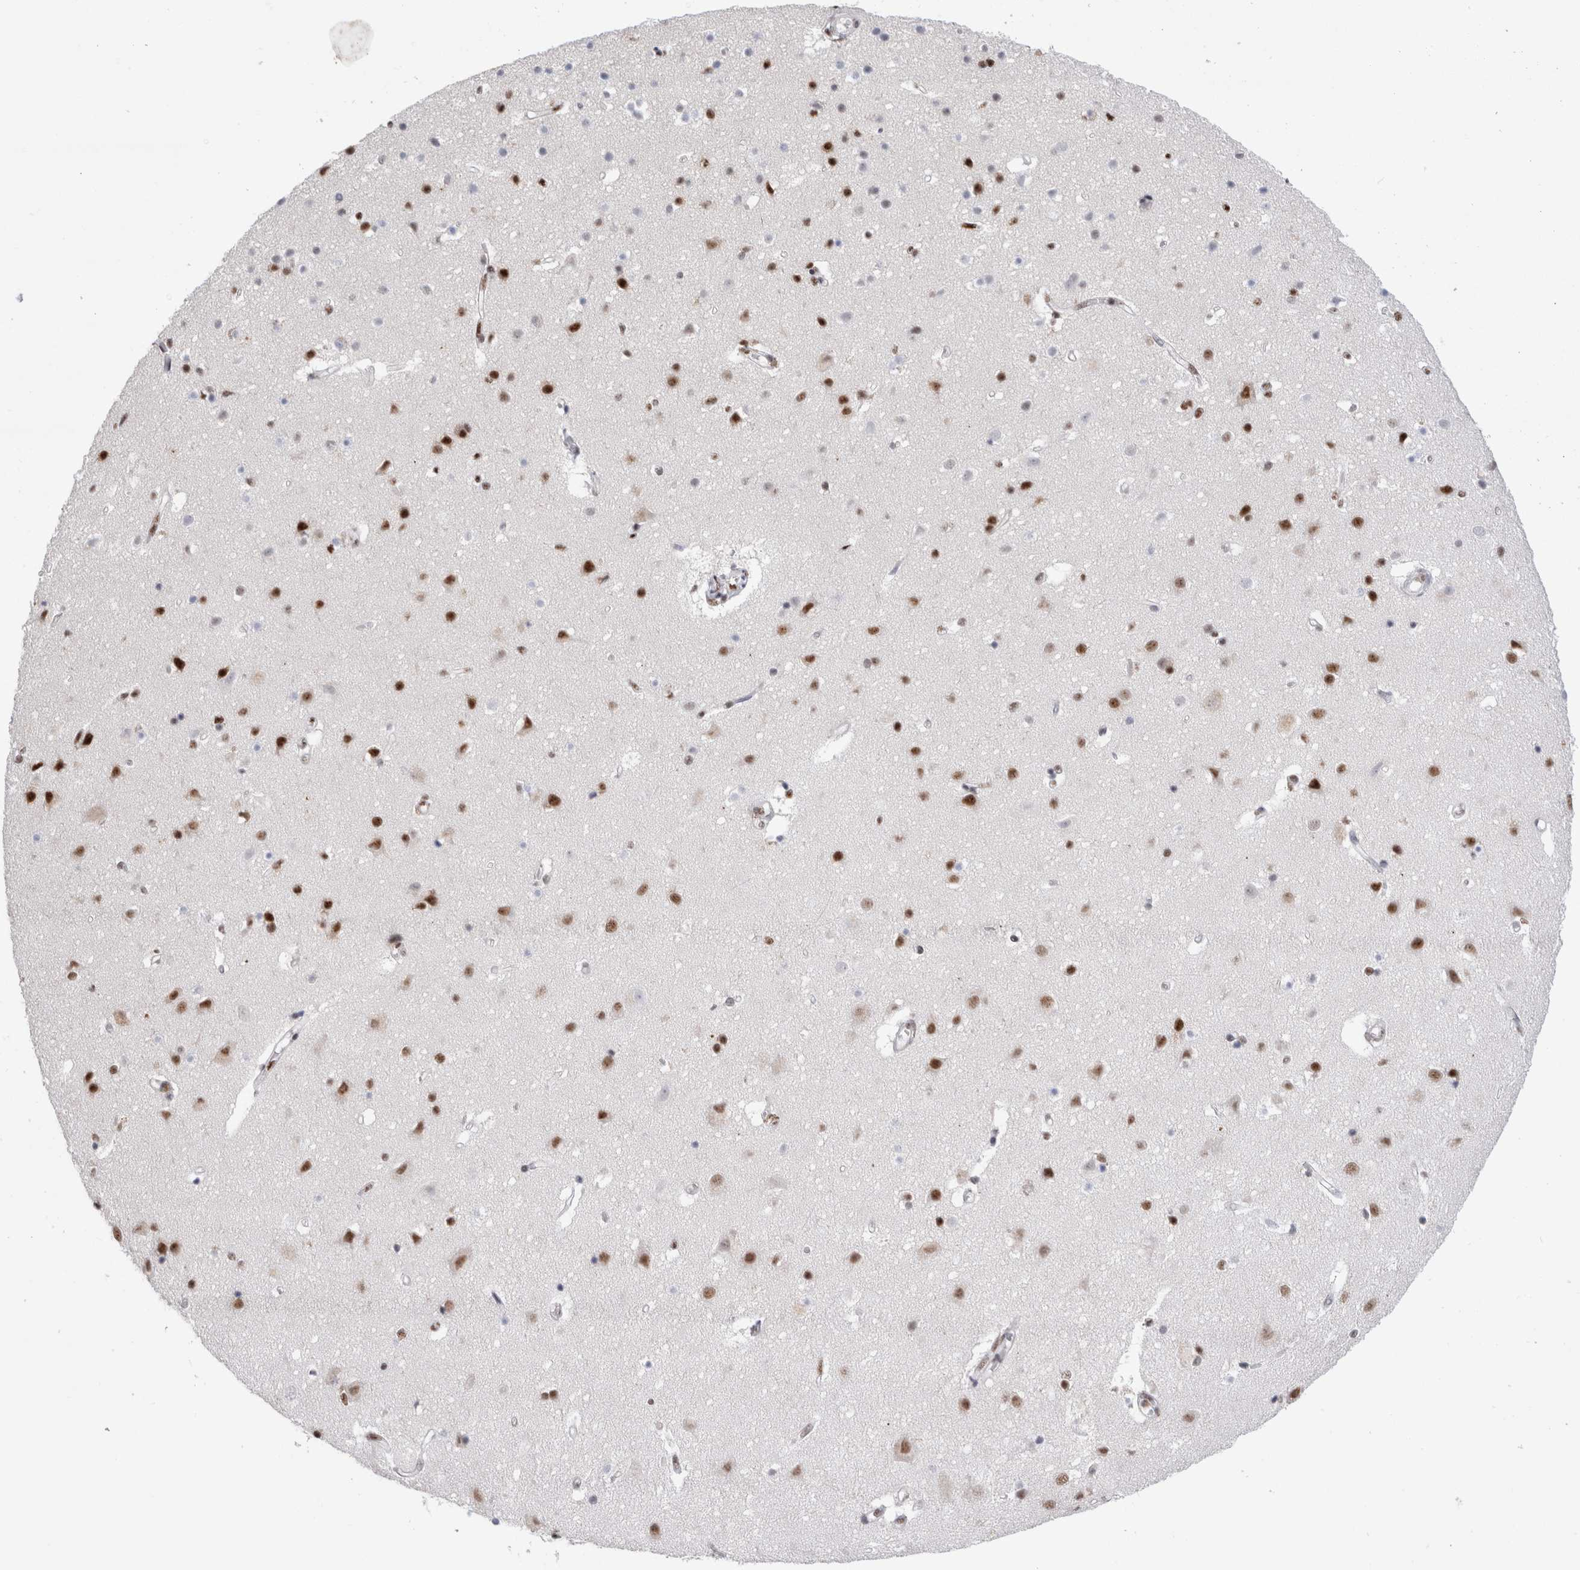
{"staining": {"intensity": "moderate", "quantity": ">75%", "location": "nuclear"}, "tissue": "cerebral cortex", "cell_type": "Endothelial cells", "image_type": "normal", "snomed": [{"axis": "morphology", "description": "Normal tissue, NOS"}, {"axis": "topography", "description": "Cerebral cortex"}], "caption": "Protein expression analysis of benign human cerebral cortex reveals moderate nuclear positivity in about >75% of endothelial cells. The staining was performed using DAB, with brown indicating positive protein expression. Nuclei are stained blue with hematoxylin.", "gene": "RBM6", "patient": {"sex": "male", "age": 54}}